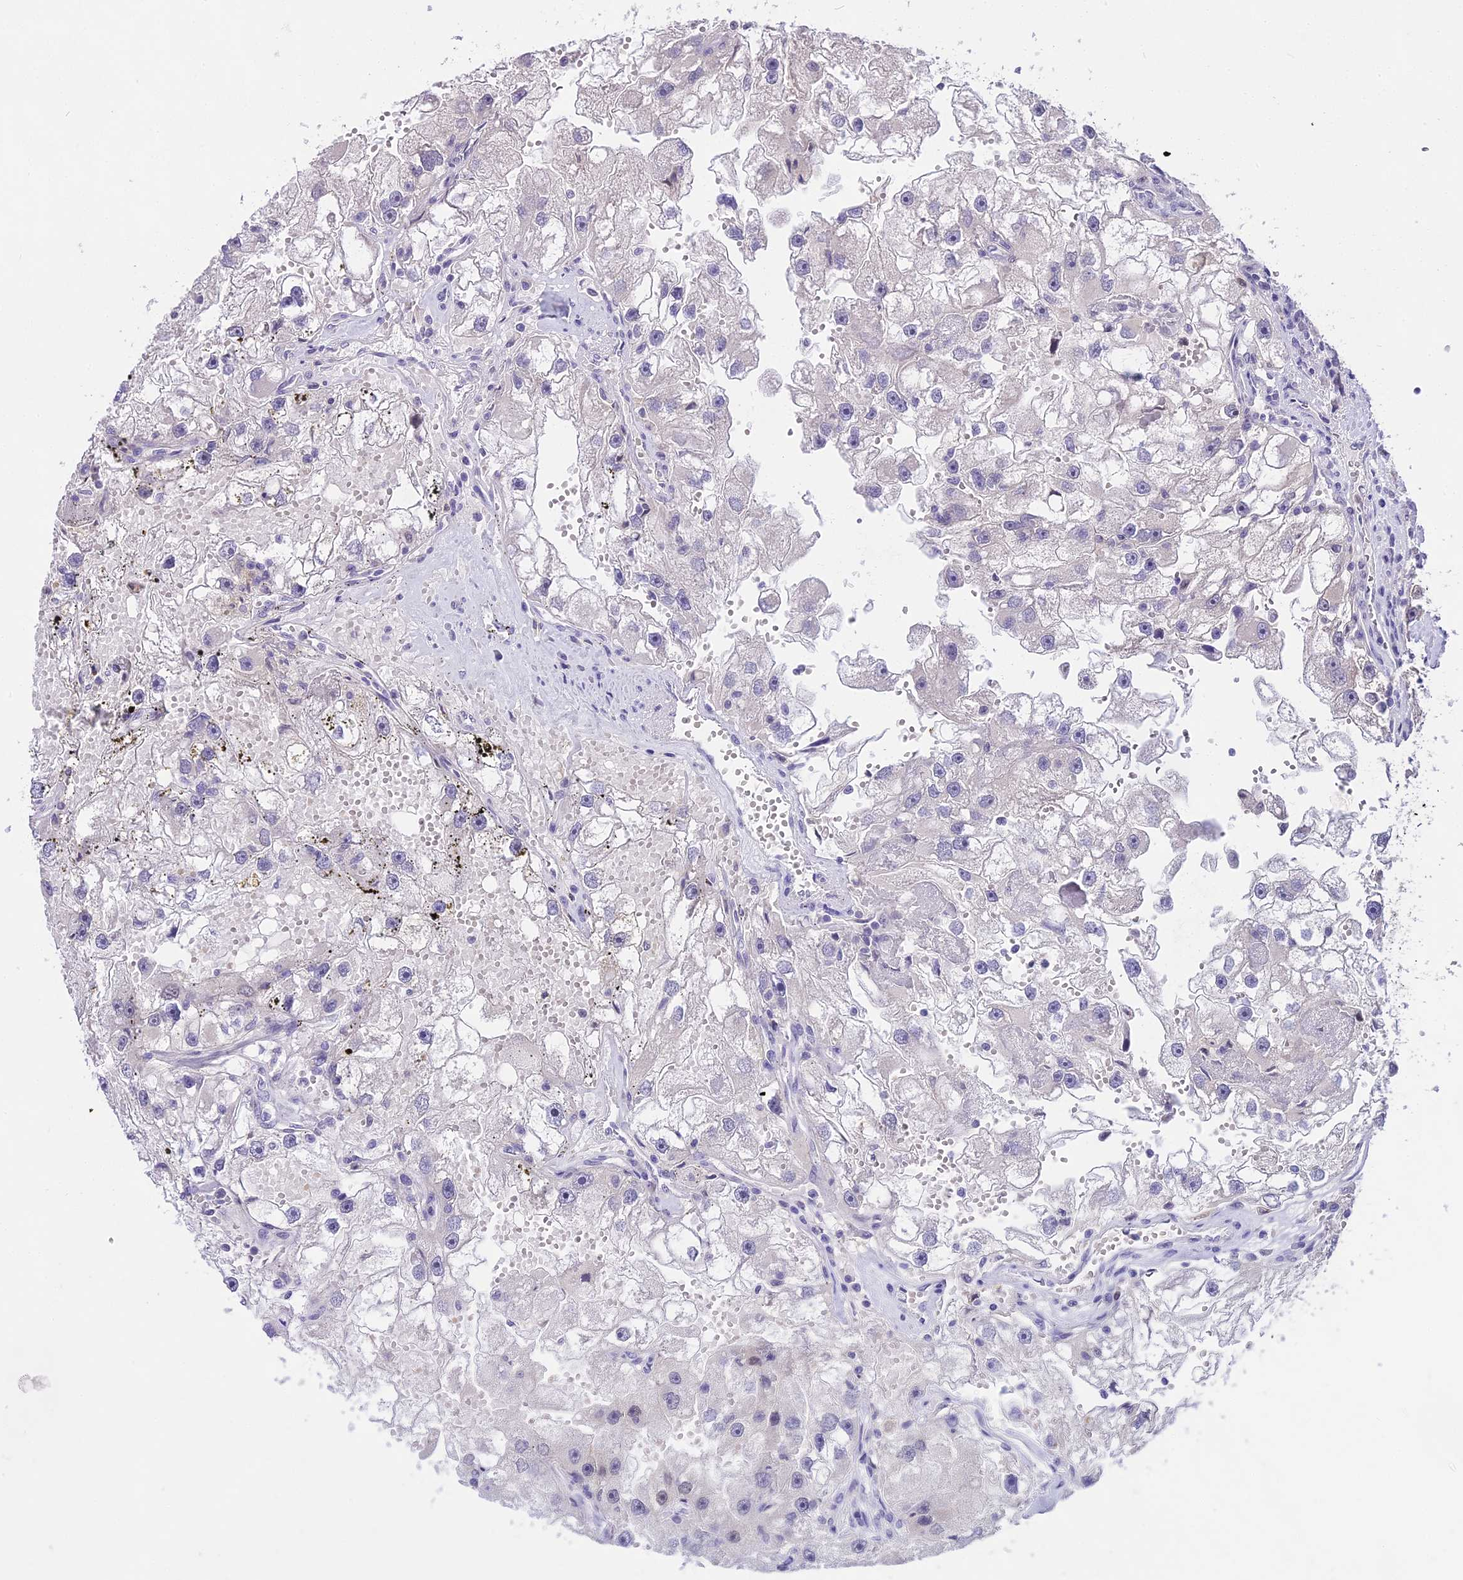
{"staining": {"intensity": "negative", "quantity": "none", "location": "none"}, "tissue": "renal cancer", "cell_type": "Tumor cells", "image_type": "cancer", "snomed": [{"axis": "morphology", "description": "Adenocarcinoma, NOS"}, {"axis": "topography", "description": "Kidney"}], "caption": "DAB (3,3'-diaminobenzidine) immunohistochemical staining of renal adenocarcinoma displays no significant expression in tumor cells.", "gene": "MAT2A", "patient": {"sex": "male", "age": 63}}